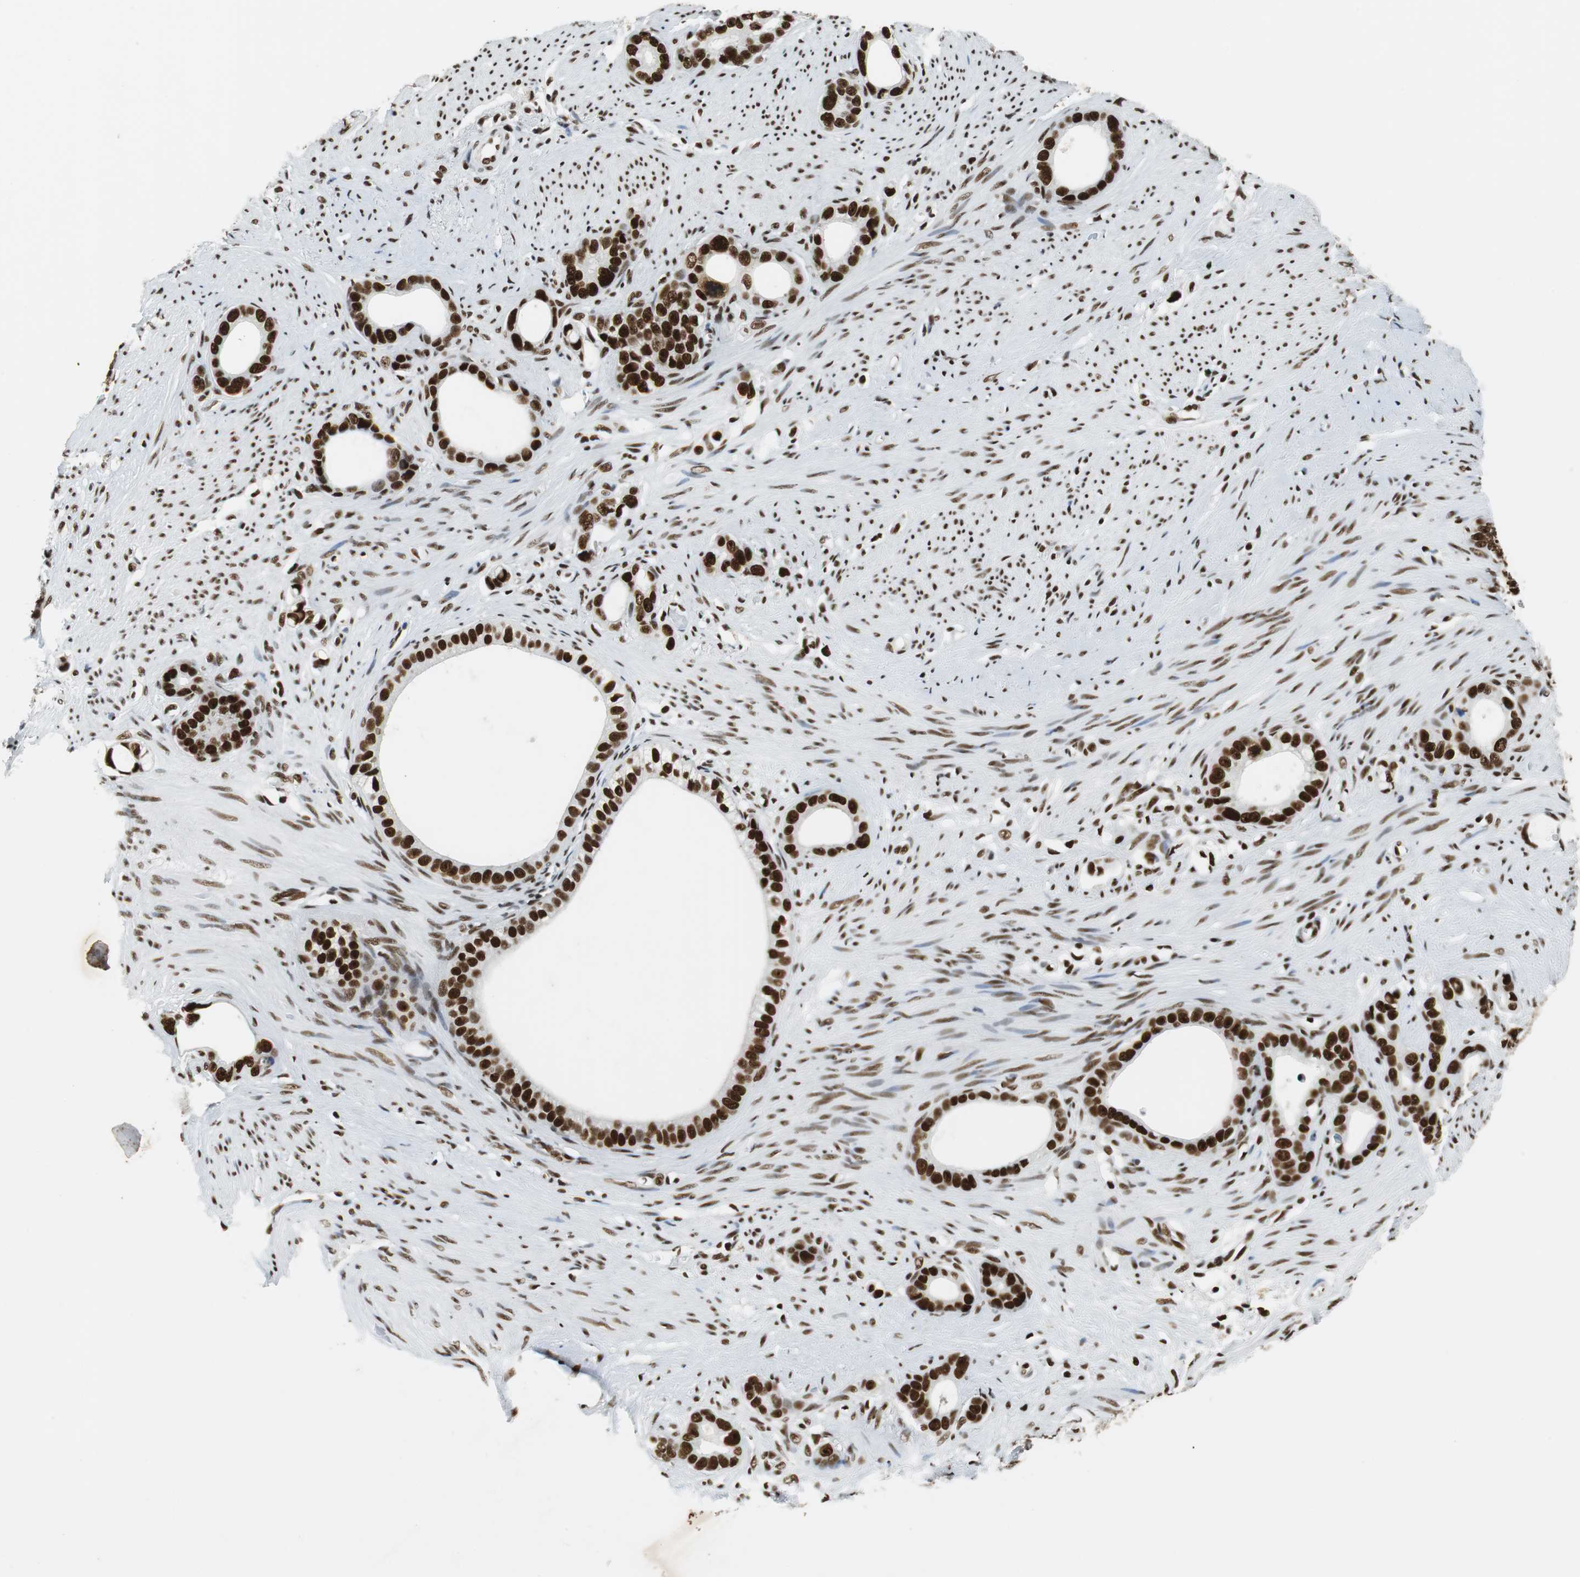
{"staining": {"intensity": "strong", "quantity": ">75%", "location": "nuclear"}, "tissue": "stomach cancer", "cell_type": "Tumor cells", "image_type": "cancer", "snomed": [{"axis": "morphology", "description": "Adenocarcinoma, NOS"}, {"axis": "topography", "description": "Stomach"}], "caption": "Tumor cells display strong nuclear positivity in about >75% of cells in stomach adenocarcinoma. Immunohistochemistry (ihc) stains the protein of interest in brown and the nuclei are stained blue.", "gene": "PRKDC", "patient": {"sex": "female", "age": 75}}